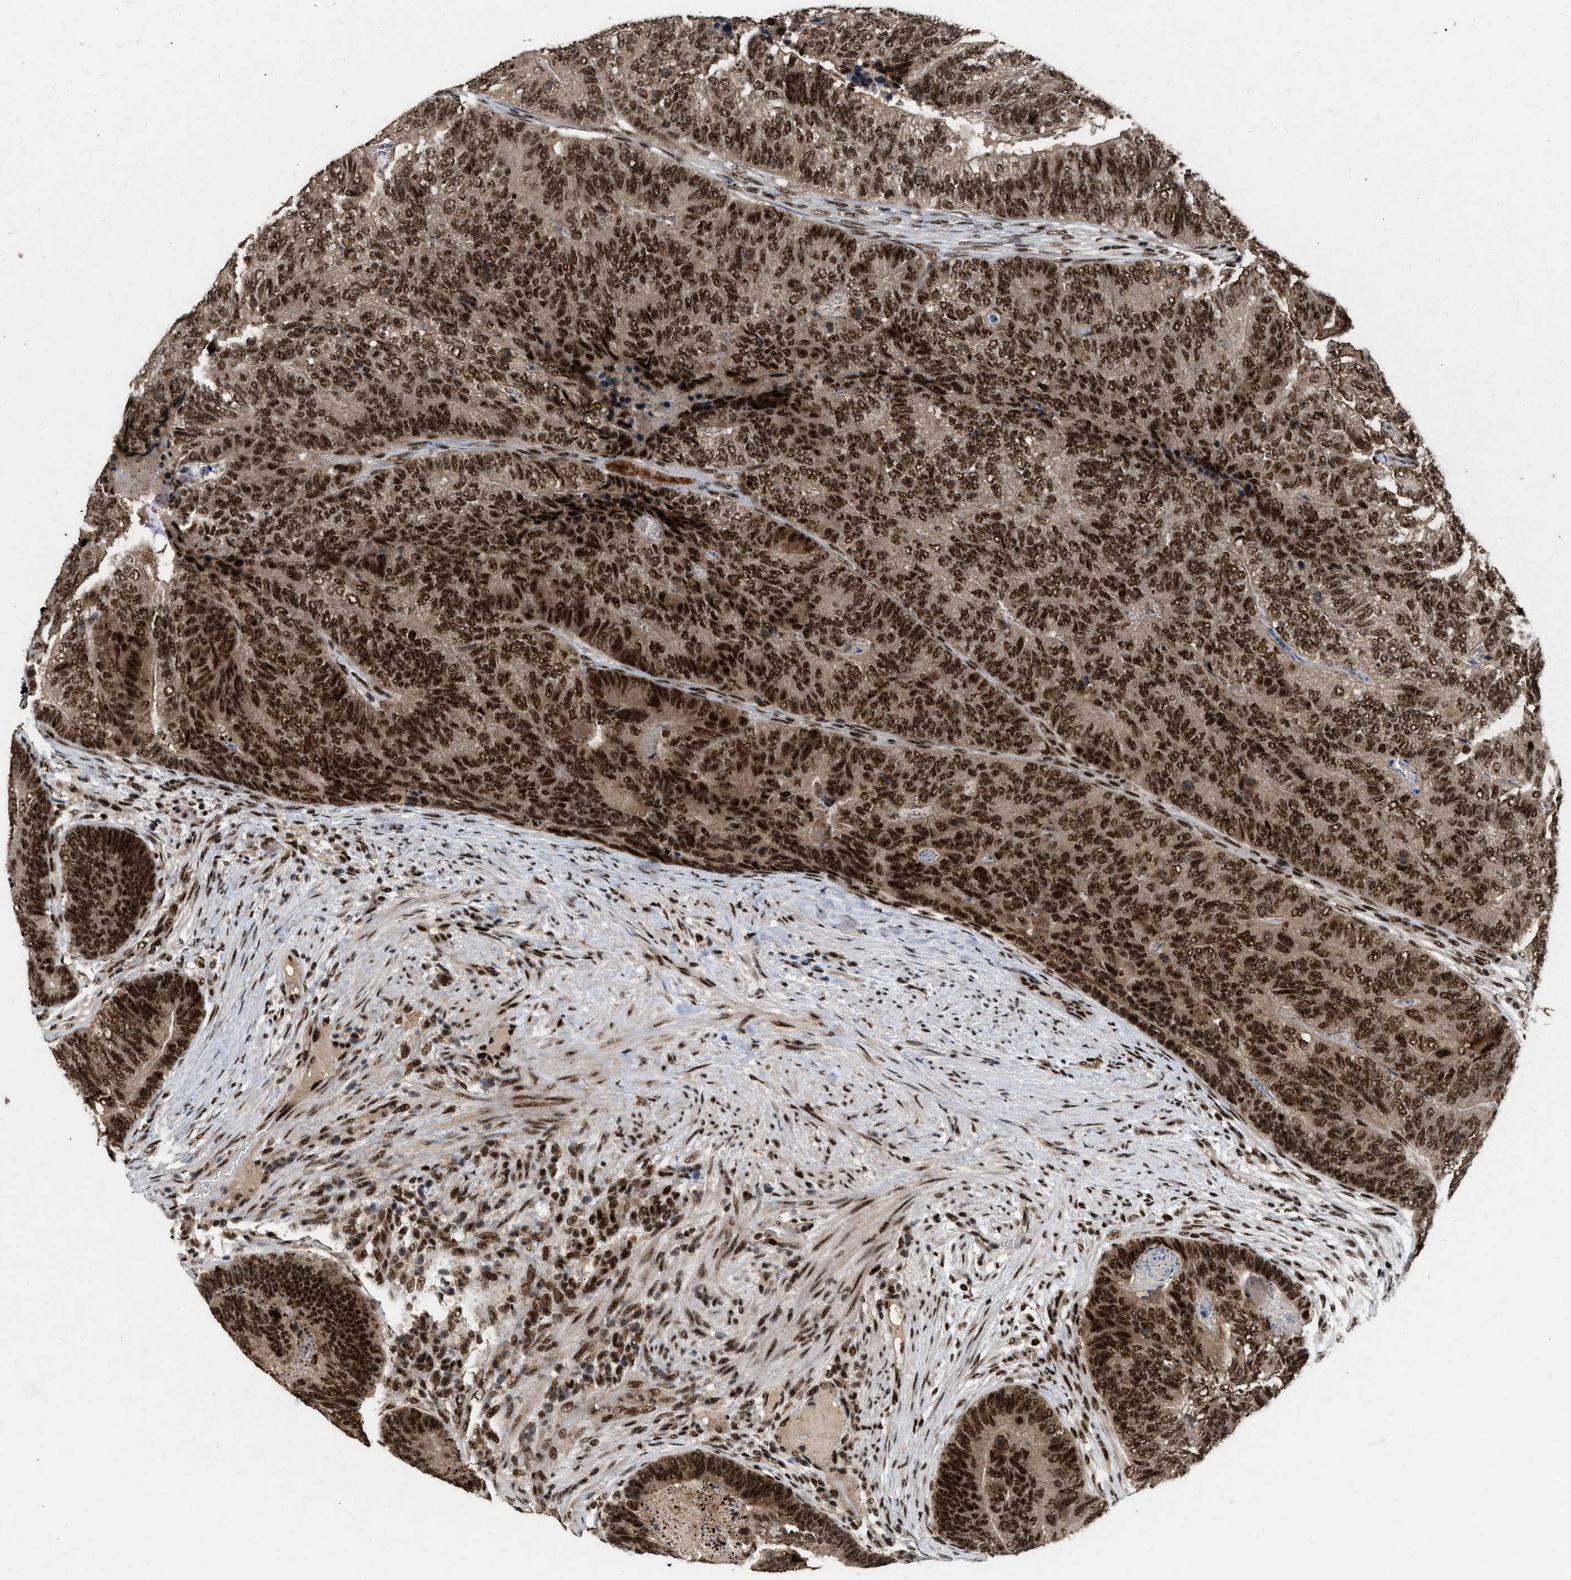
{"staining": {"intensity": "strong", "quantity": ">75%", "location": "nuclear"}, "tissue": "colorectal cancer", "cell_type": "Tumor cells", "image_type": "cancer", "snomed": [{"axis": "morphology", "description": "Adenocarcinoma, NOS"}, {"axis": "topography", "description": "Colon"}], "caption": "Immunohistochemical staining of colorectal cancer (adenocarcinoma) demonstrates high levels of strong nuclear positivity in approximately >75% of tumor cells.", "gene": "PRPF4", "patient": {"sex": "female", "age": 67}}